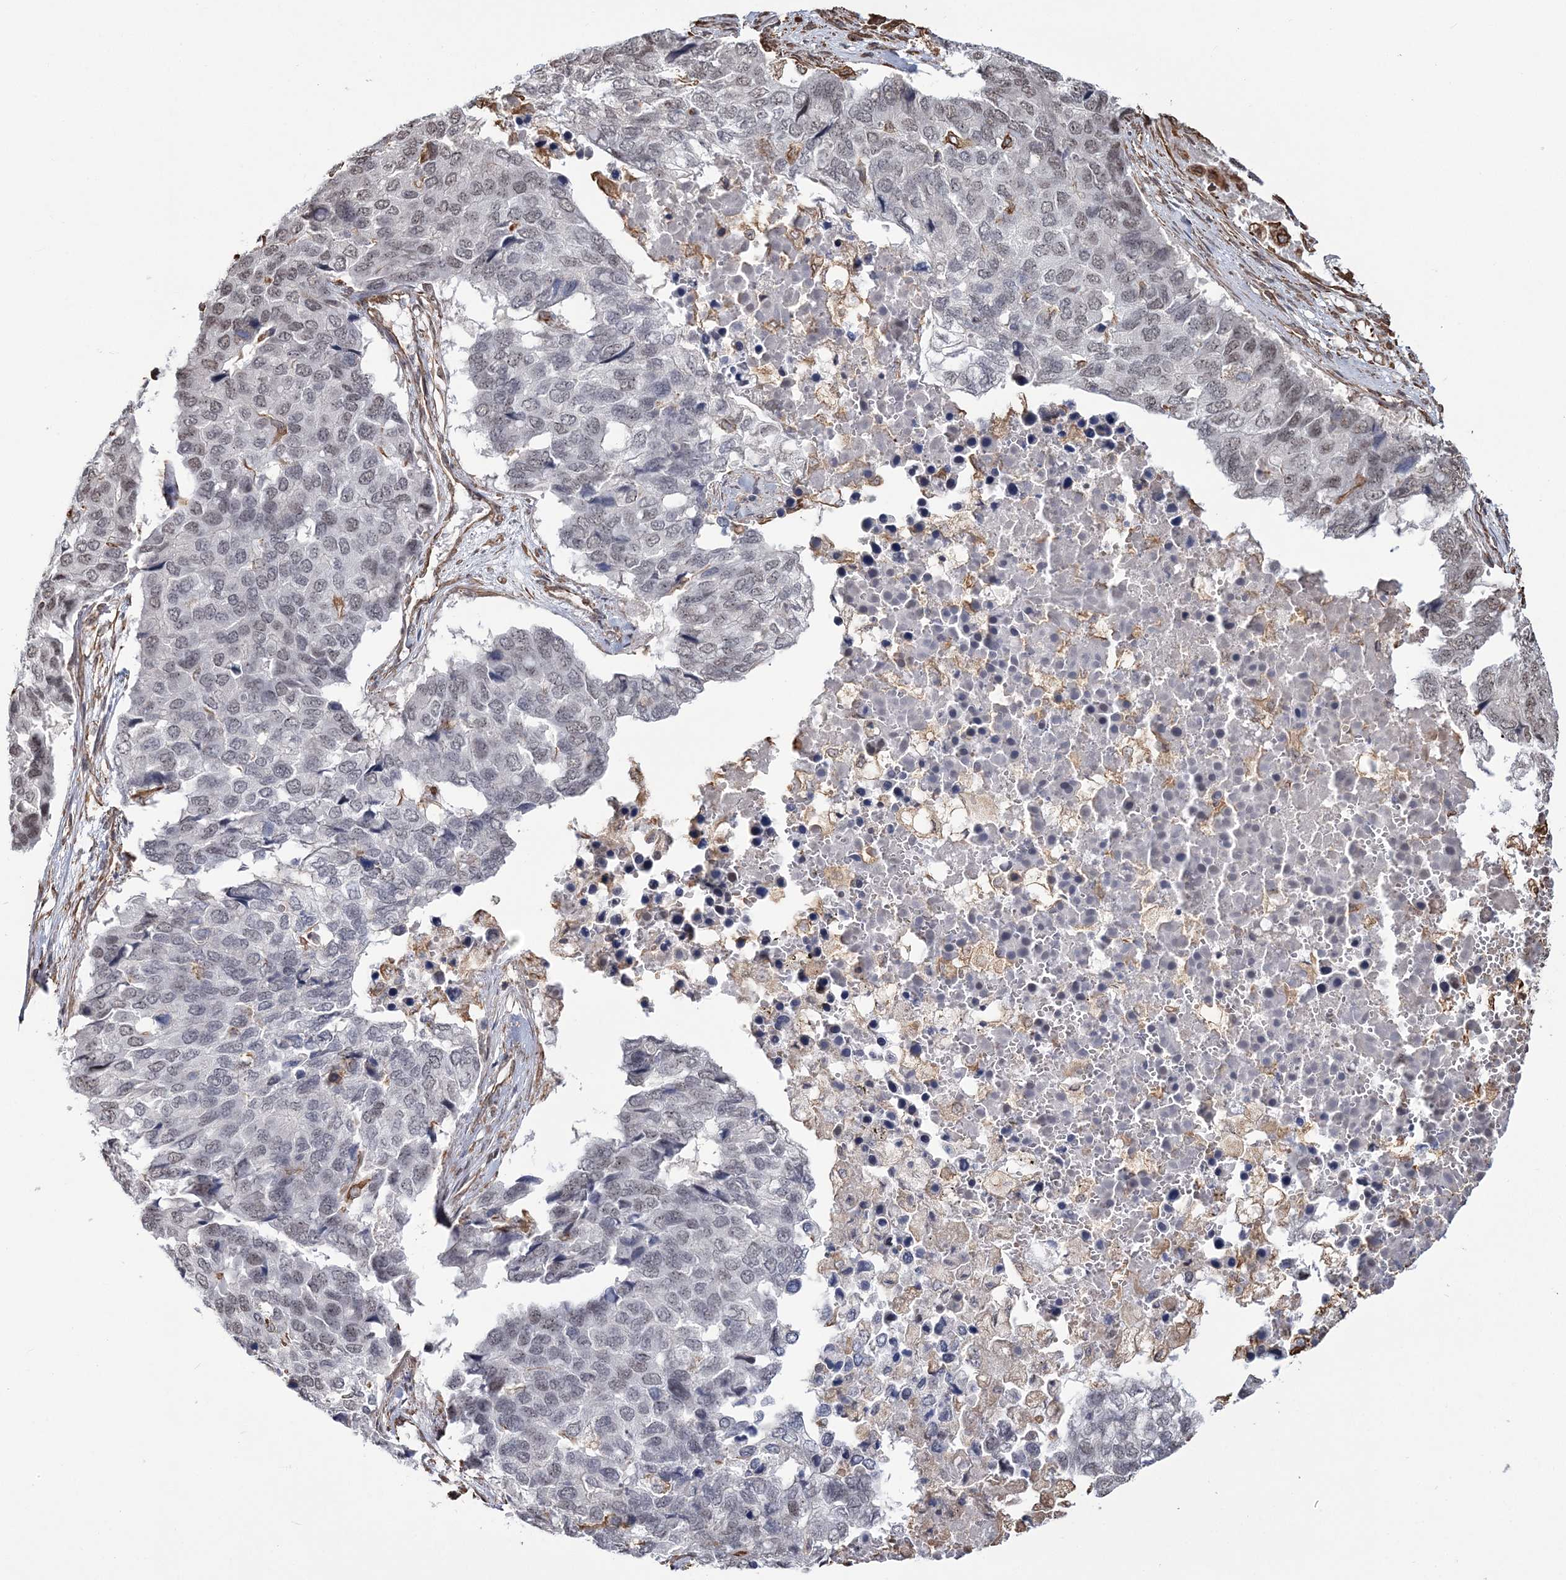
{"staining": {"intensity": "weak", "quantity": "<25%", "location": "nuclear"}, "tissue": "pancreatic cancer", "cell_type": "Tumor cells", "image_type": "cancer", "snomed": [{"axis": "morphology", "description": "Adenocarcinoma, NOS"}, {"axis": "topography", "description": "Pancreas"}], "caption": "High magnification brightfield microscopy of pancreatic cancer stained with DAB (3,3'-diaminobenzidine) (brown) and counterstained with hematoxylin (blue): tumor cells show no significant staining.", "gene": "ATP11B", "patient": {"sex": "male", "age": 50}}